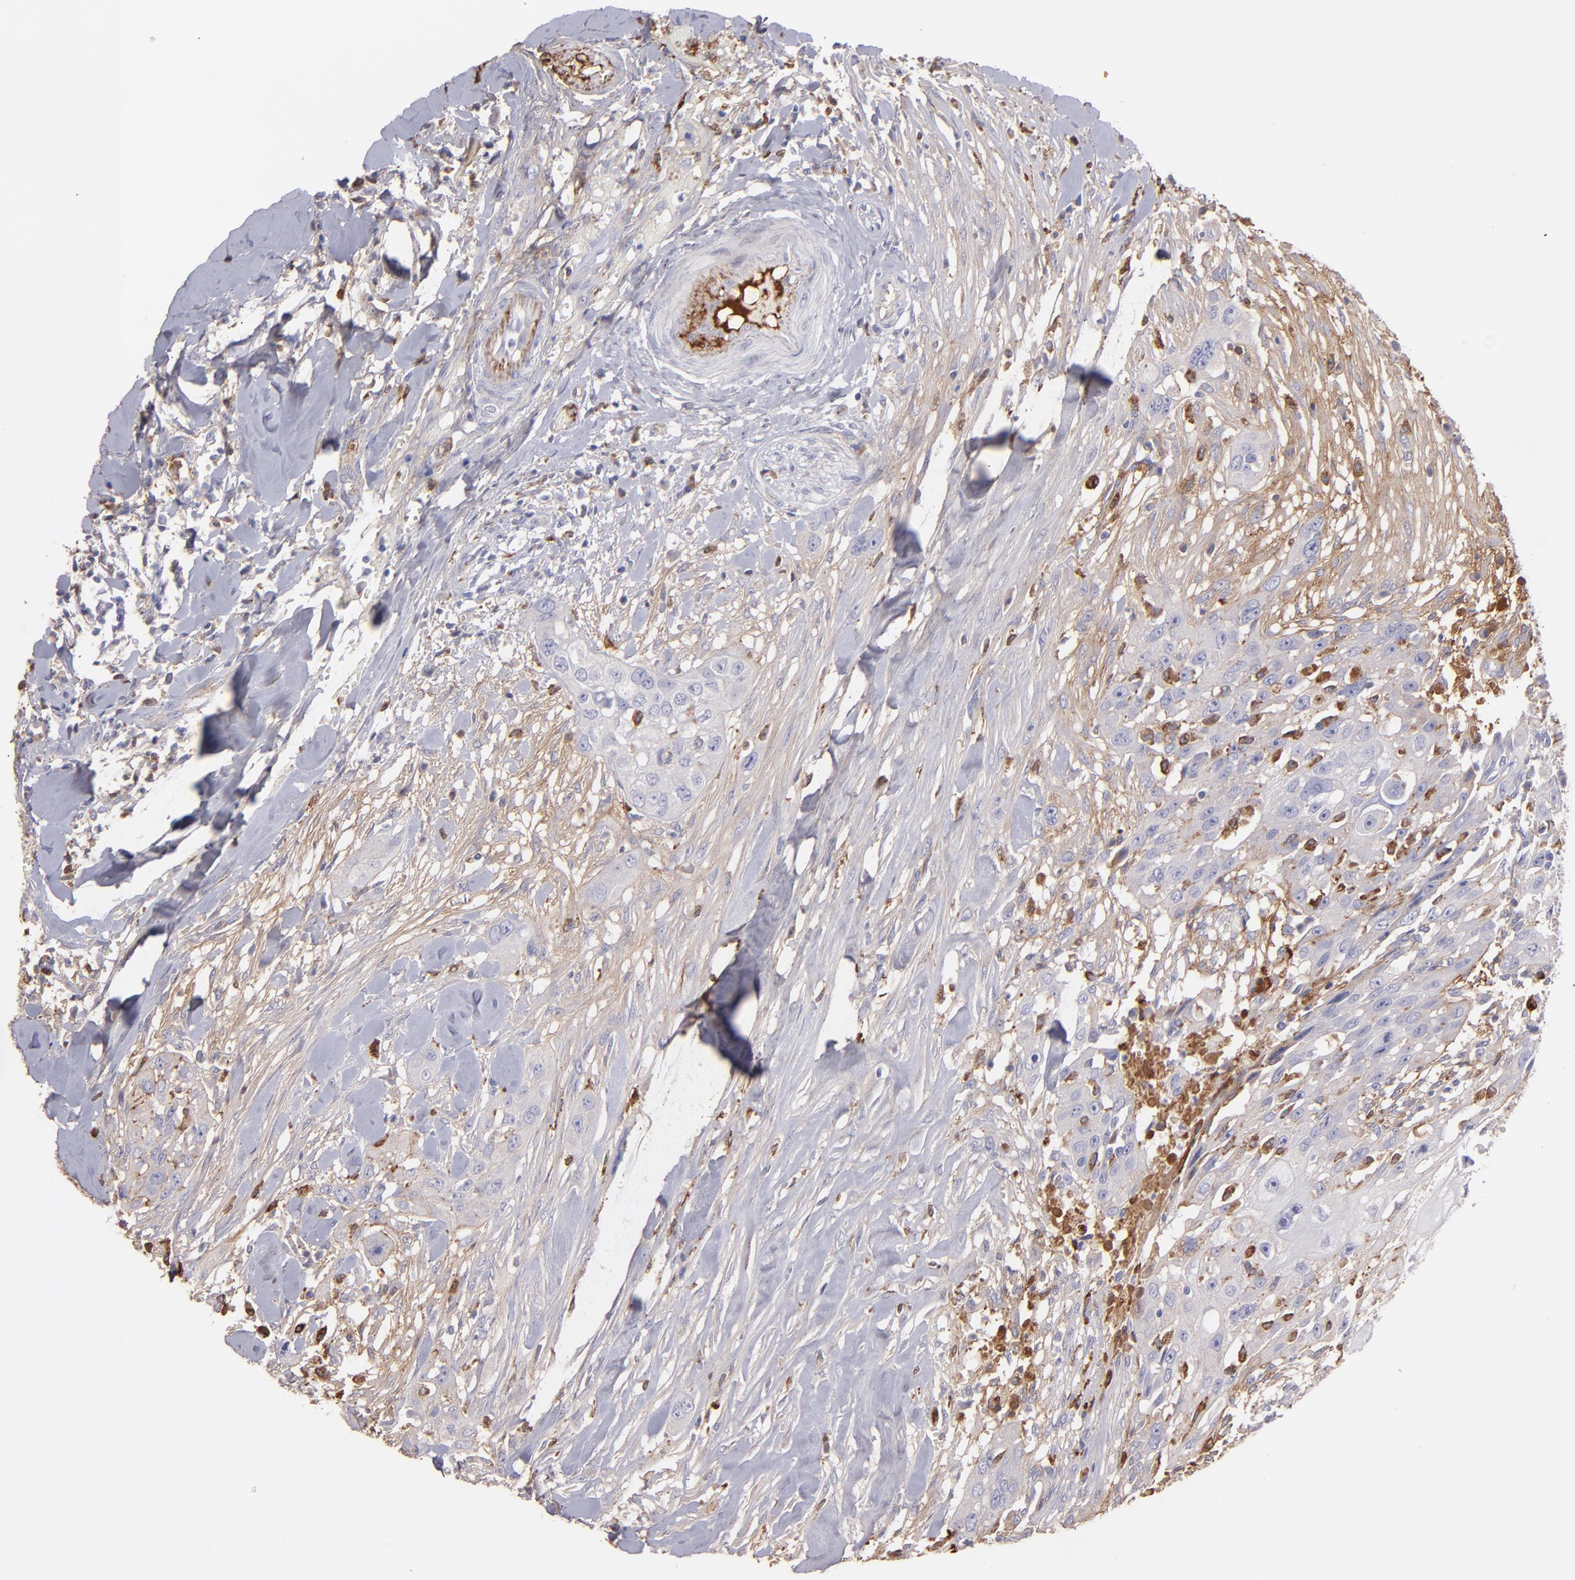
{"staining": {"intensity": "weak", "quantity": "<25%", "location": "cytoplasmic/membranous"}, "tissue": "head and neck cancer", "cell_type": "Tumor cells", "image_type": "cancer", "snomed": [{"axis": "morphology", "description": "Neoplasm, malignant, NOS"}, {"axis": "topography", "description": "Salivary gland"}, {"axis": "topography", "description": "Head-Neck"}], "caption": "Tumor cells are negative for brown protein staining in neoplasm (malignant) (head and neck). (Brightfield microscopy of DAB (3,3'-diaminobenzidine) immunohistochemistry at high magnification).", "gene": "C1QA", "patient": {"sex": "male", "age": 43}}